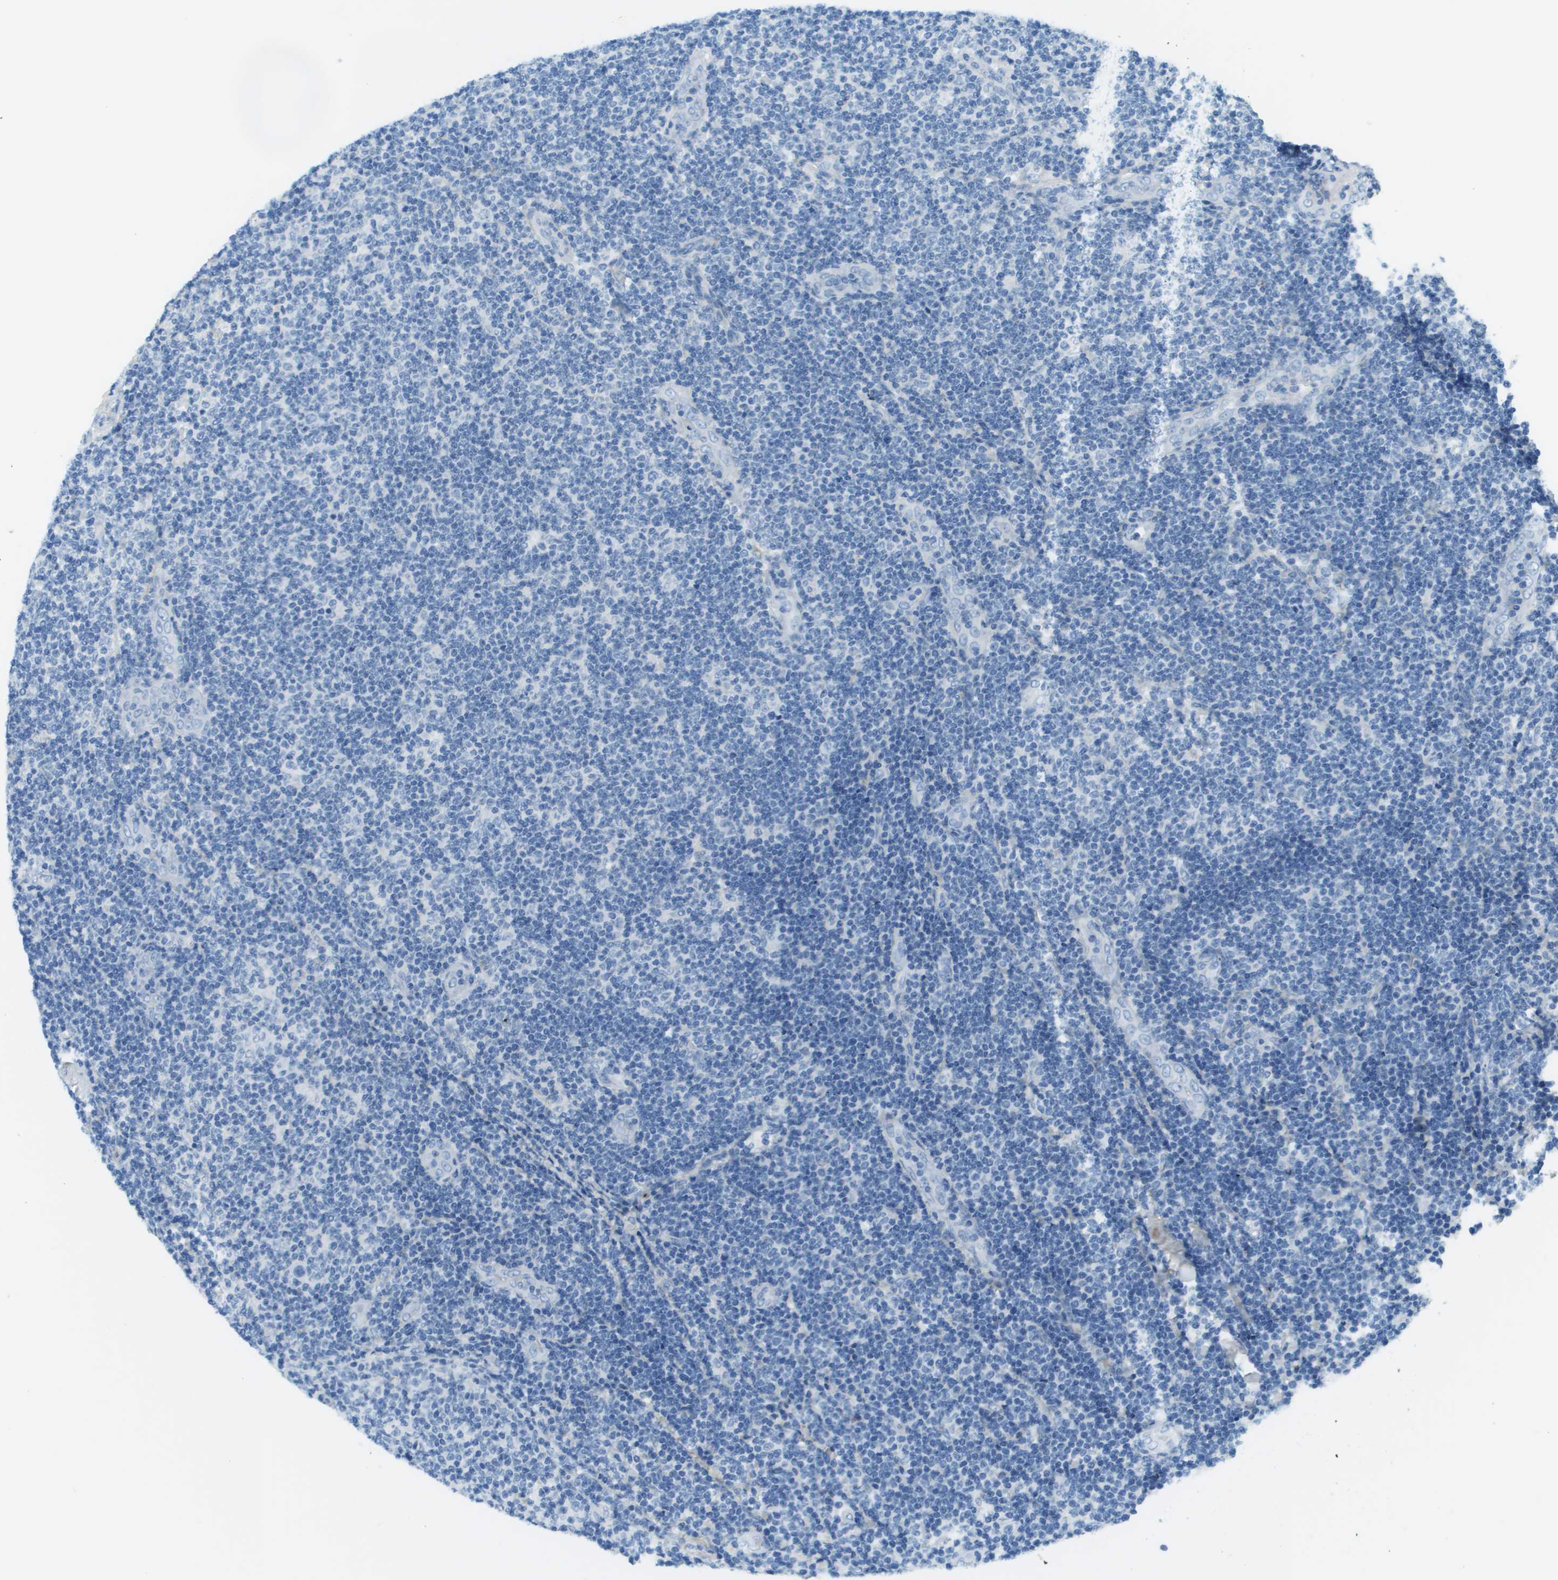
{"staining": {"intensity": "negative", "quantity": "none", "location": "none"}, "tissue": "lymphoma", "cell_type": "Tumor cells", "image_type": "cancer", "snomed": [{"axis": "morphology", "description": "Malignant lymphoma, non-Hodgkin's type, Low grade"}, {"axis": "topography", "description": "Lymph node"}], "caption": "There is no significant staining in tumor cells of malignant lymphoma, non-Hodgkin's type (low-grade).", "gene": "DCN", "patient": {"sex": "male", "age": 83}}